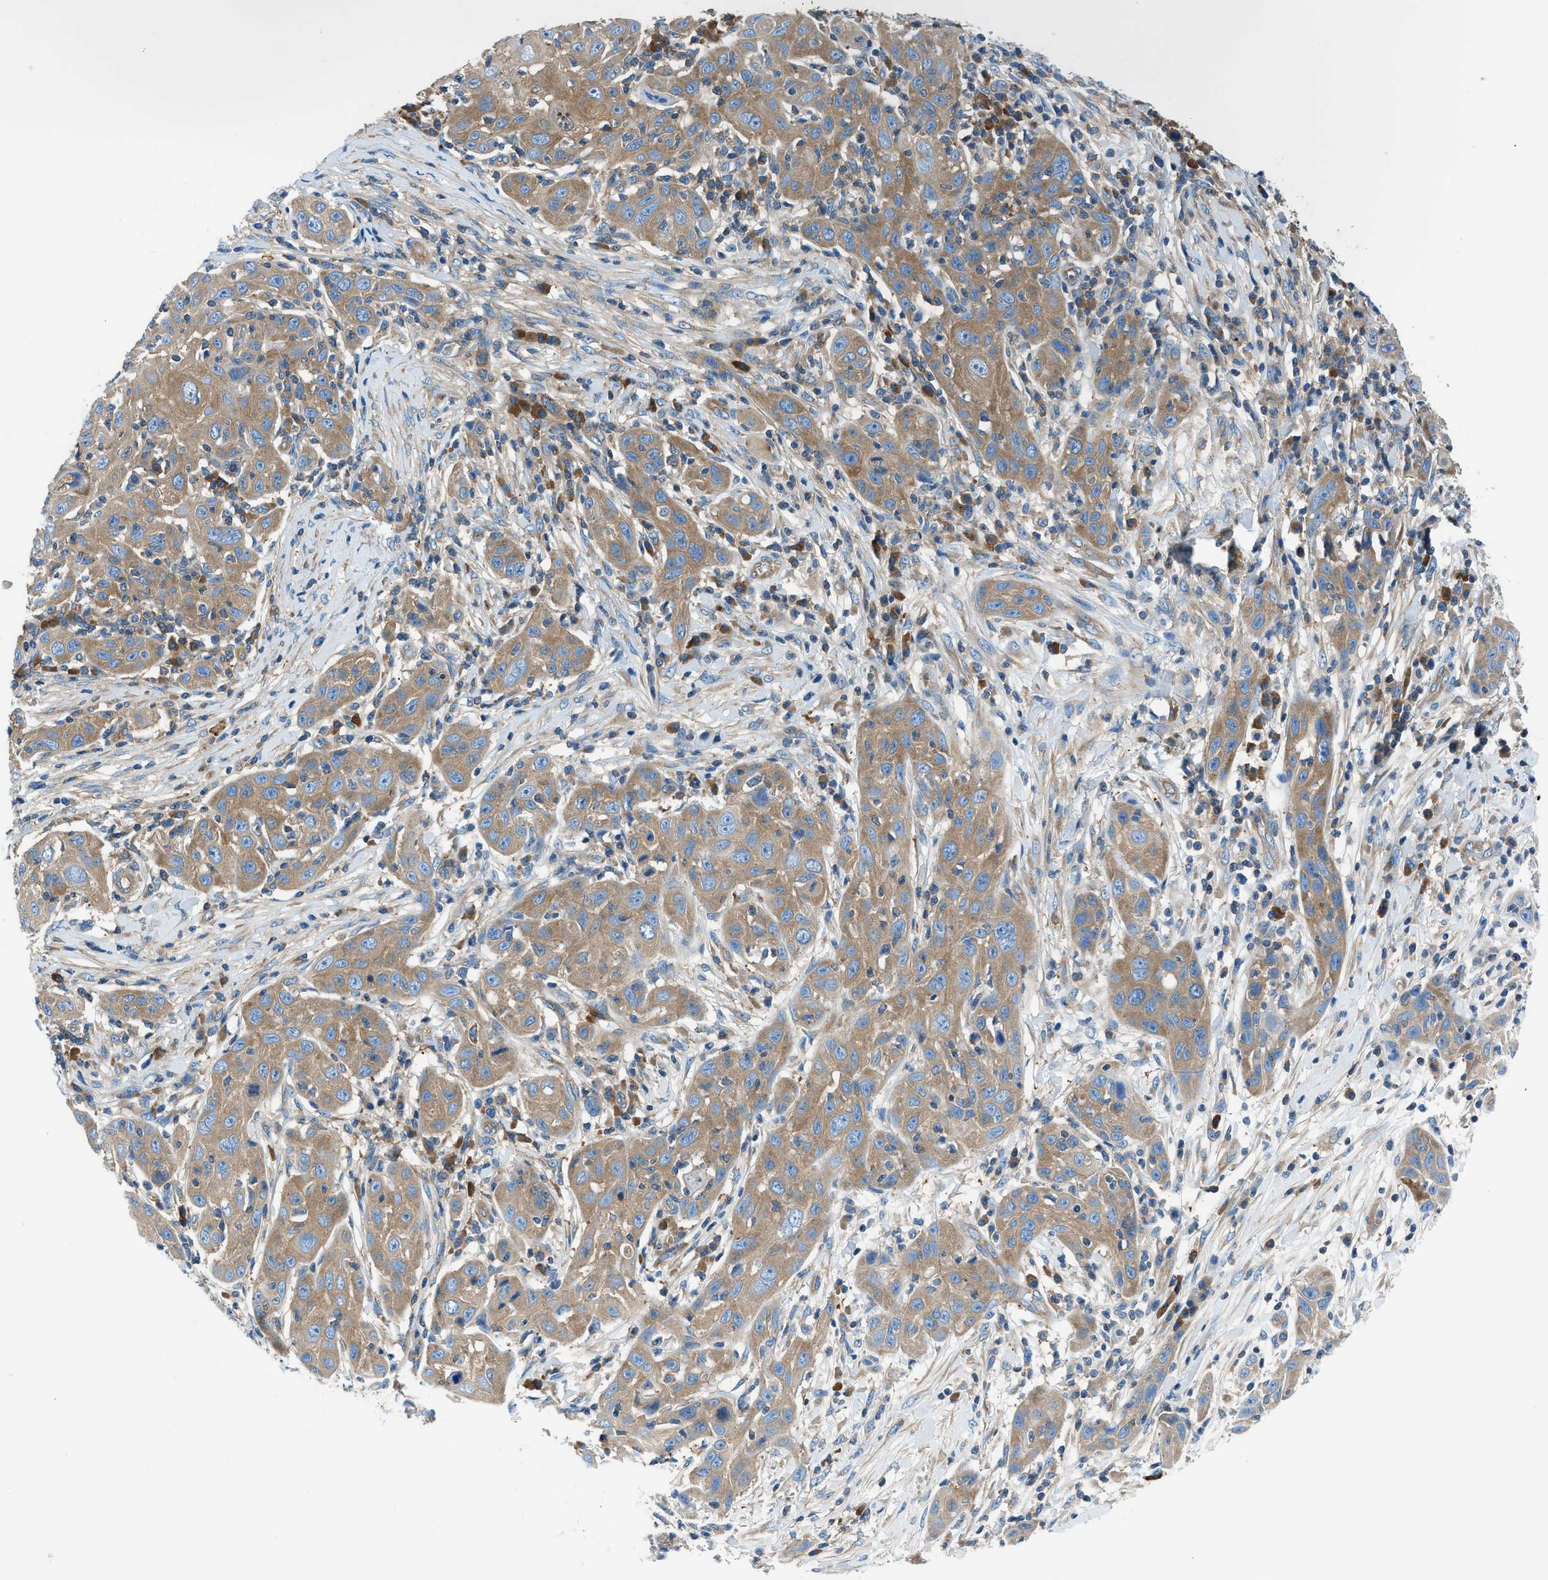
{"staining": {"intensity": "moderate", "quantity": ">75%", "location": "cytoplasmic/membranous"}, "tissue": "skin cancer", "cell_type": "Tumor cells", "image_type": "cancer", "snomed": [{"axis": "morphology", "description": "Squamous cell carcinoma, NOS"}, {"axis": "topography", "description": "Skin"}], "caption": "Immunohistochemistry (IHC) photomicrograph of neoplastic tissue: human squamous cell carcinoma (skin) stained using IHC reveals medium levels of moderate protein expression localized specifically in the cytoplasmic/membranous of tumor cells, appearing as a cytoplasmic/membranous brown color.", "gene": "SARS1", "patient": {"sex": "female", "age": 88}}